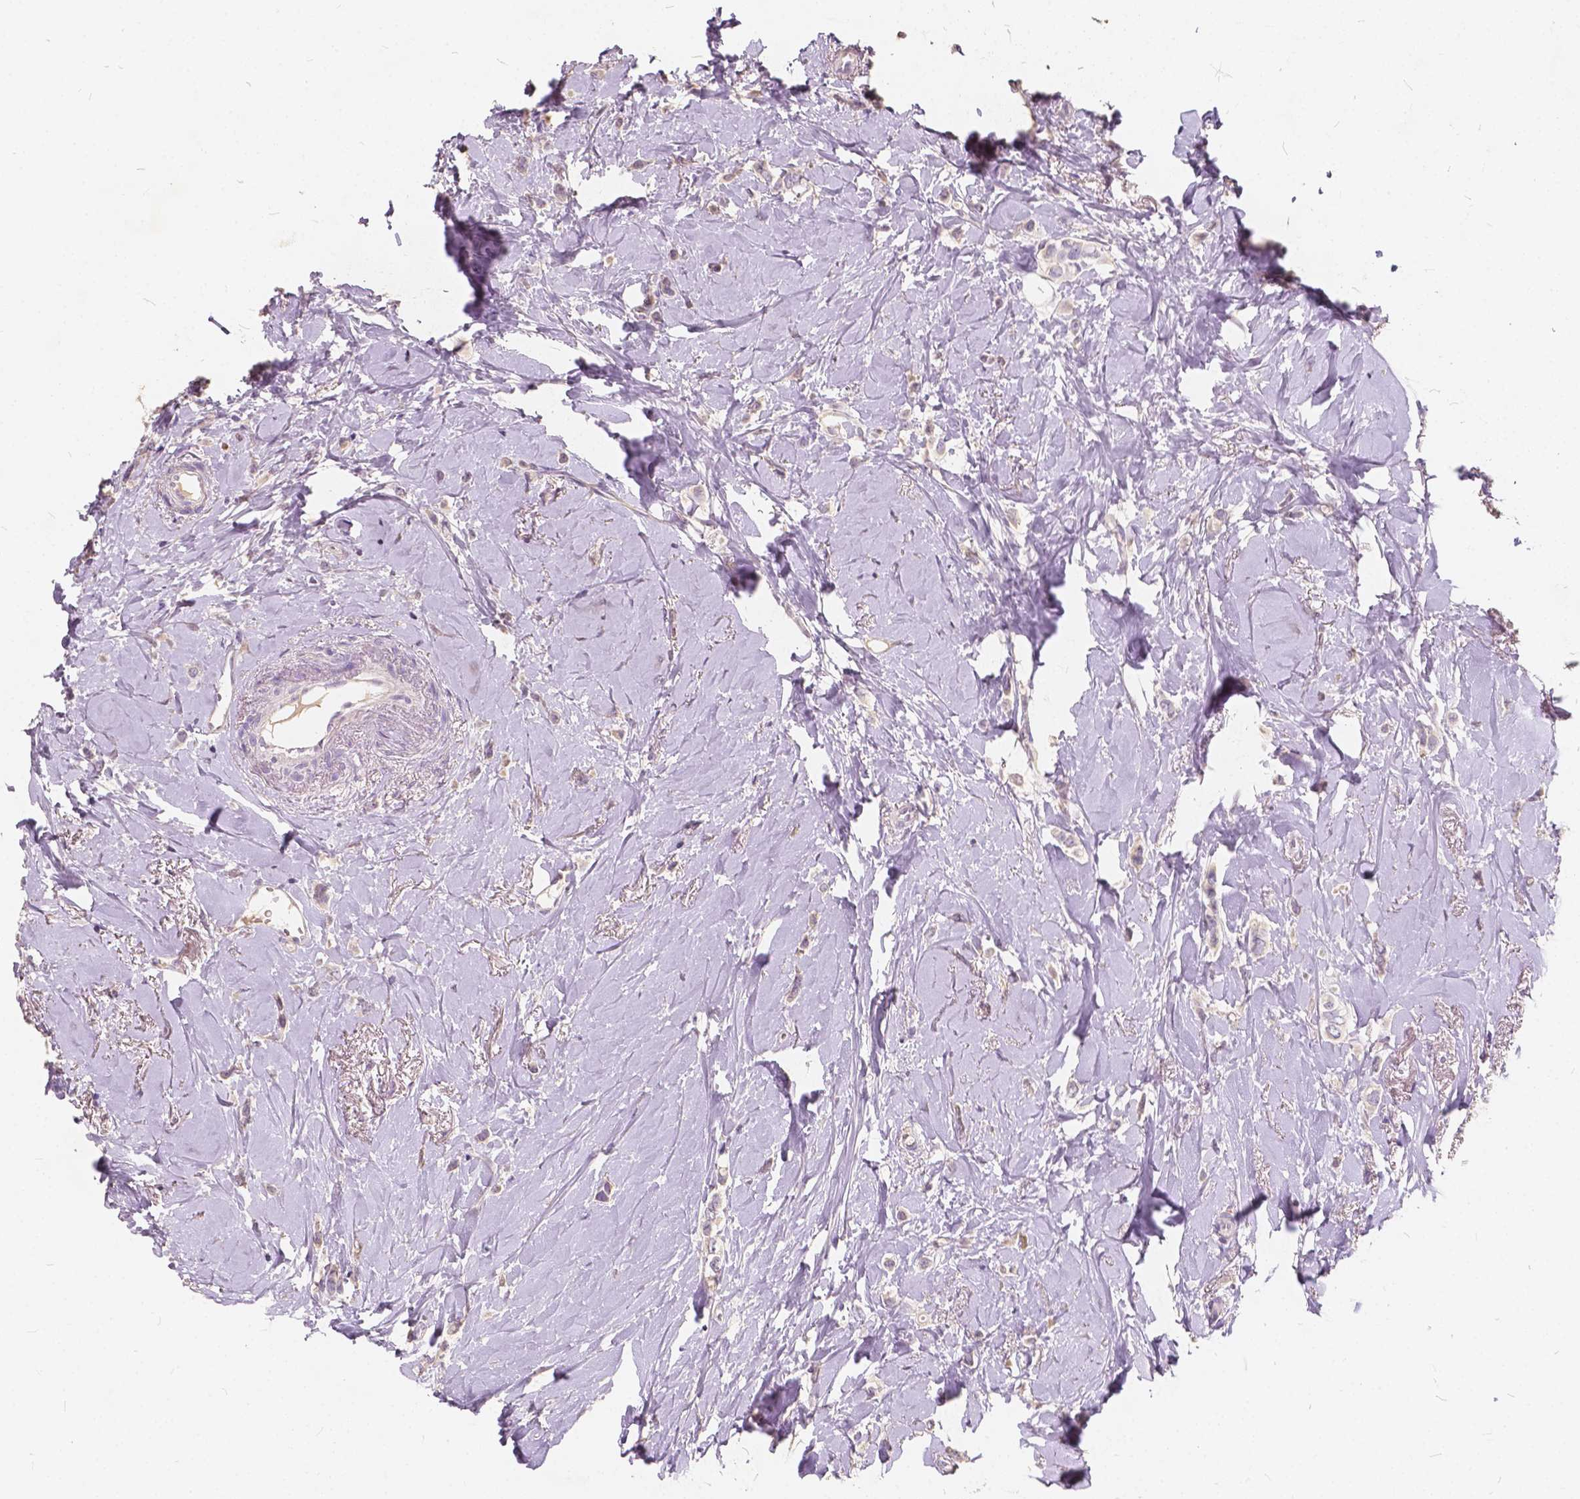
{"staining": {"intensity": "negative", "quantity": "none", "location": "none"}, "tissue": "breast cancer", "cell_type": "Tumor cells", "image_type": "cancer", "snomed": [{"axis": "morphology", "description": "Lobular carcinoma"}, {"axis": "topography", "description": "Breast"}], "caption": "Immunohistochemical staining of breast cancer reveals no significant expression in tumor cells.", "gene": "SLC7A8", "patient": {"sex": "female", "age": 66}}